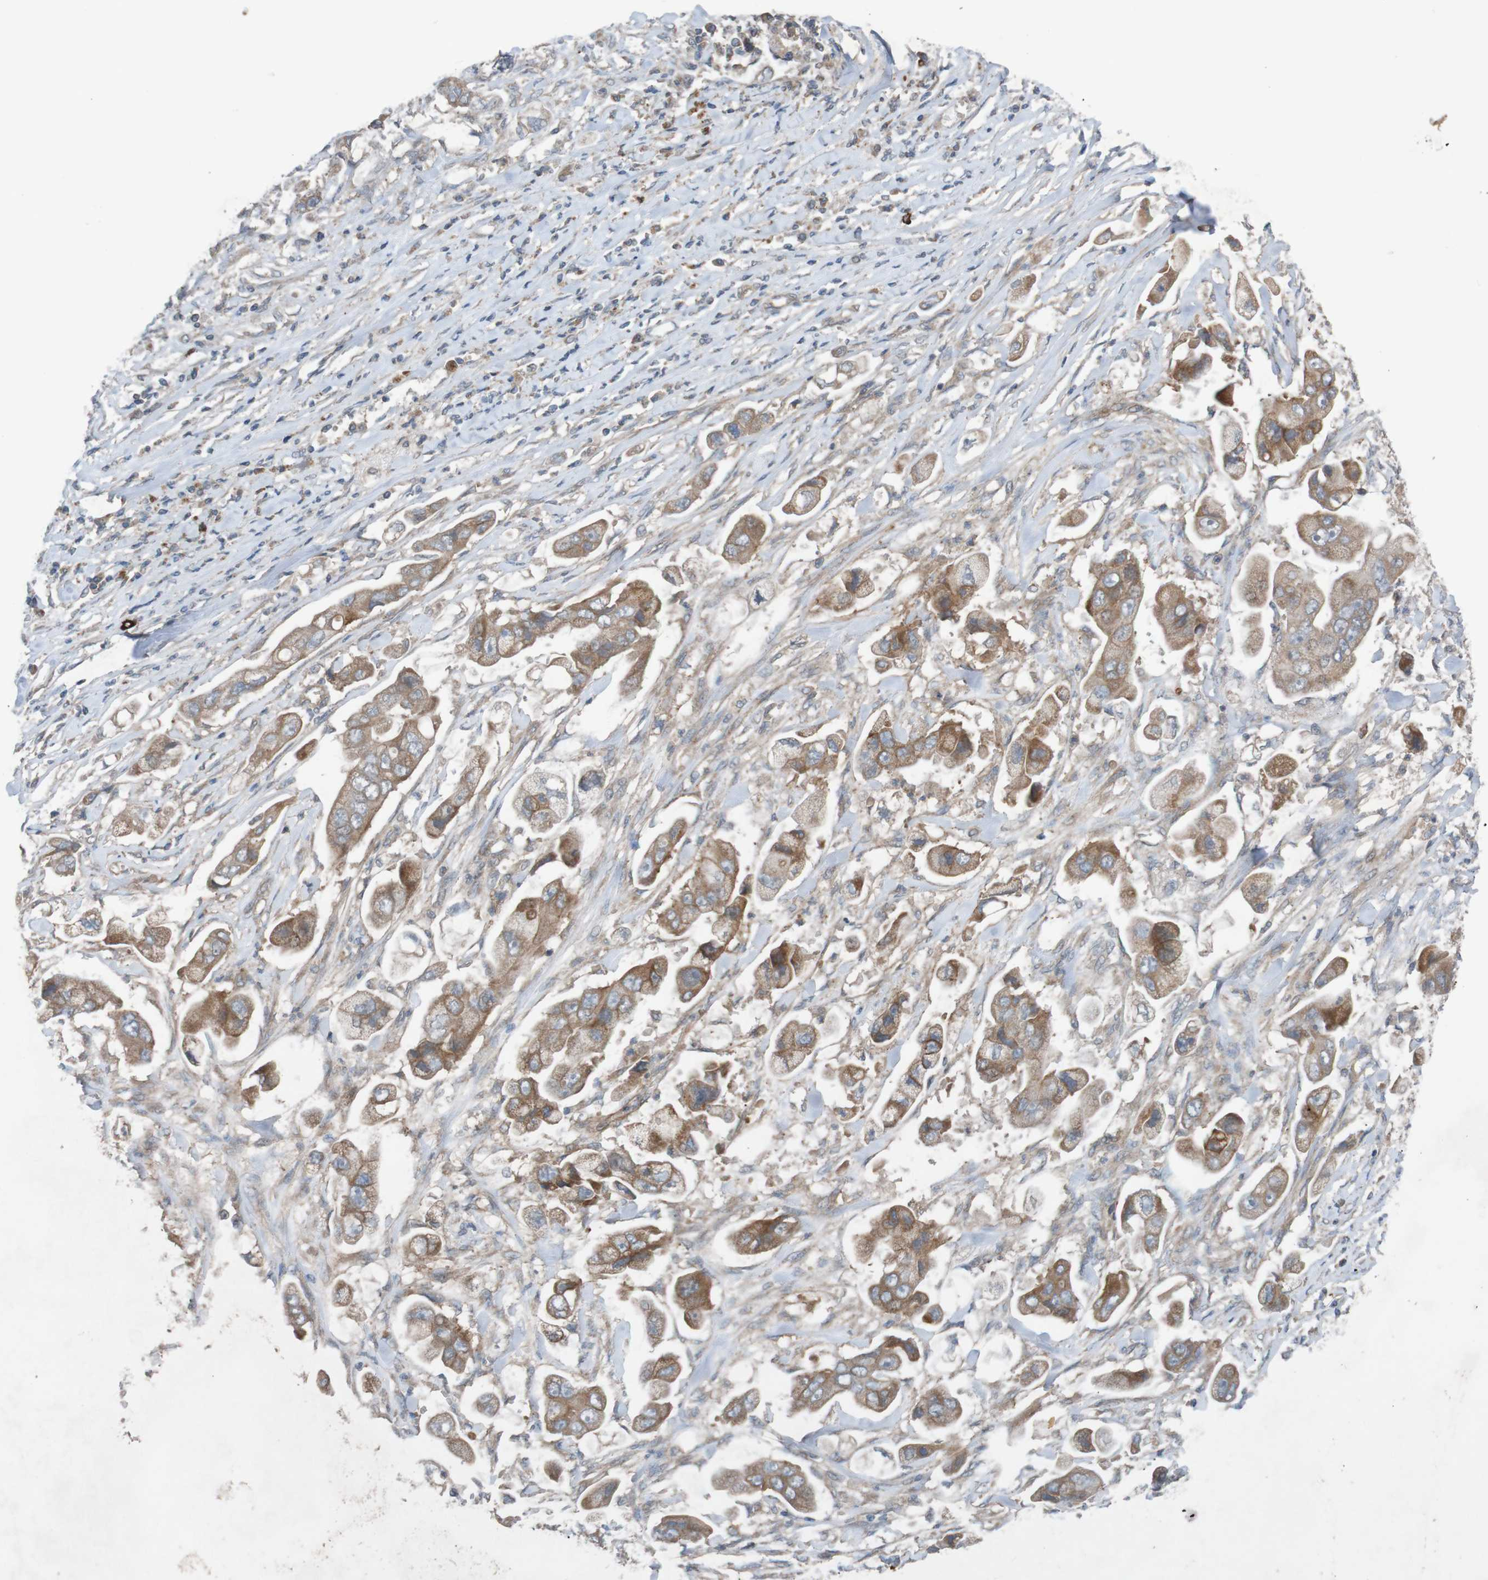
{"staining": {"intensity": "moderate", "quantity": ">75%", "location": "cytoplasmic/membranous"}, "tissue": "stomach cancer", "cell_type": "Tumor cells", "image_type": "cancer", "snomed": [{"axis": "morphology", "description": "Adenocarcinoma, NOS"}, {"axis": "topography", "description": "Stomach"}], "caption": "Tumor cells show medium levels of moderate cytoplasmic/membranous positivity in approximately >75% of cells in stomach adenocarcinoma. The protein is shown in brown color, while the nuclei are stained blue.", "gene": "B3GAT2", "patient": {"sex": "male", "age": 62}}